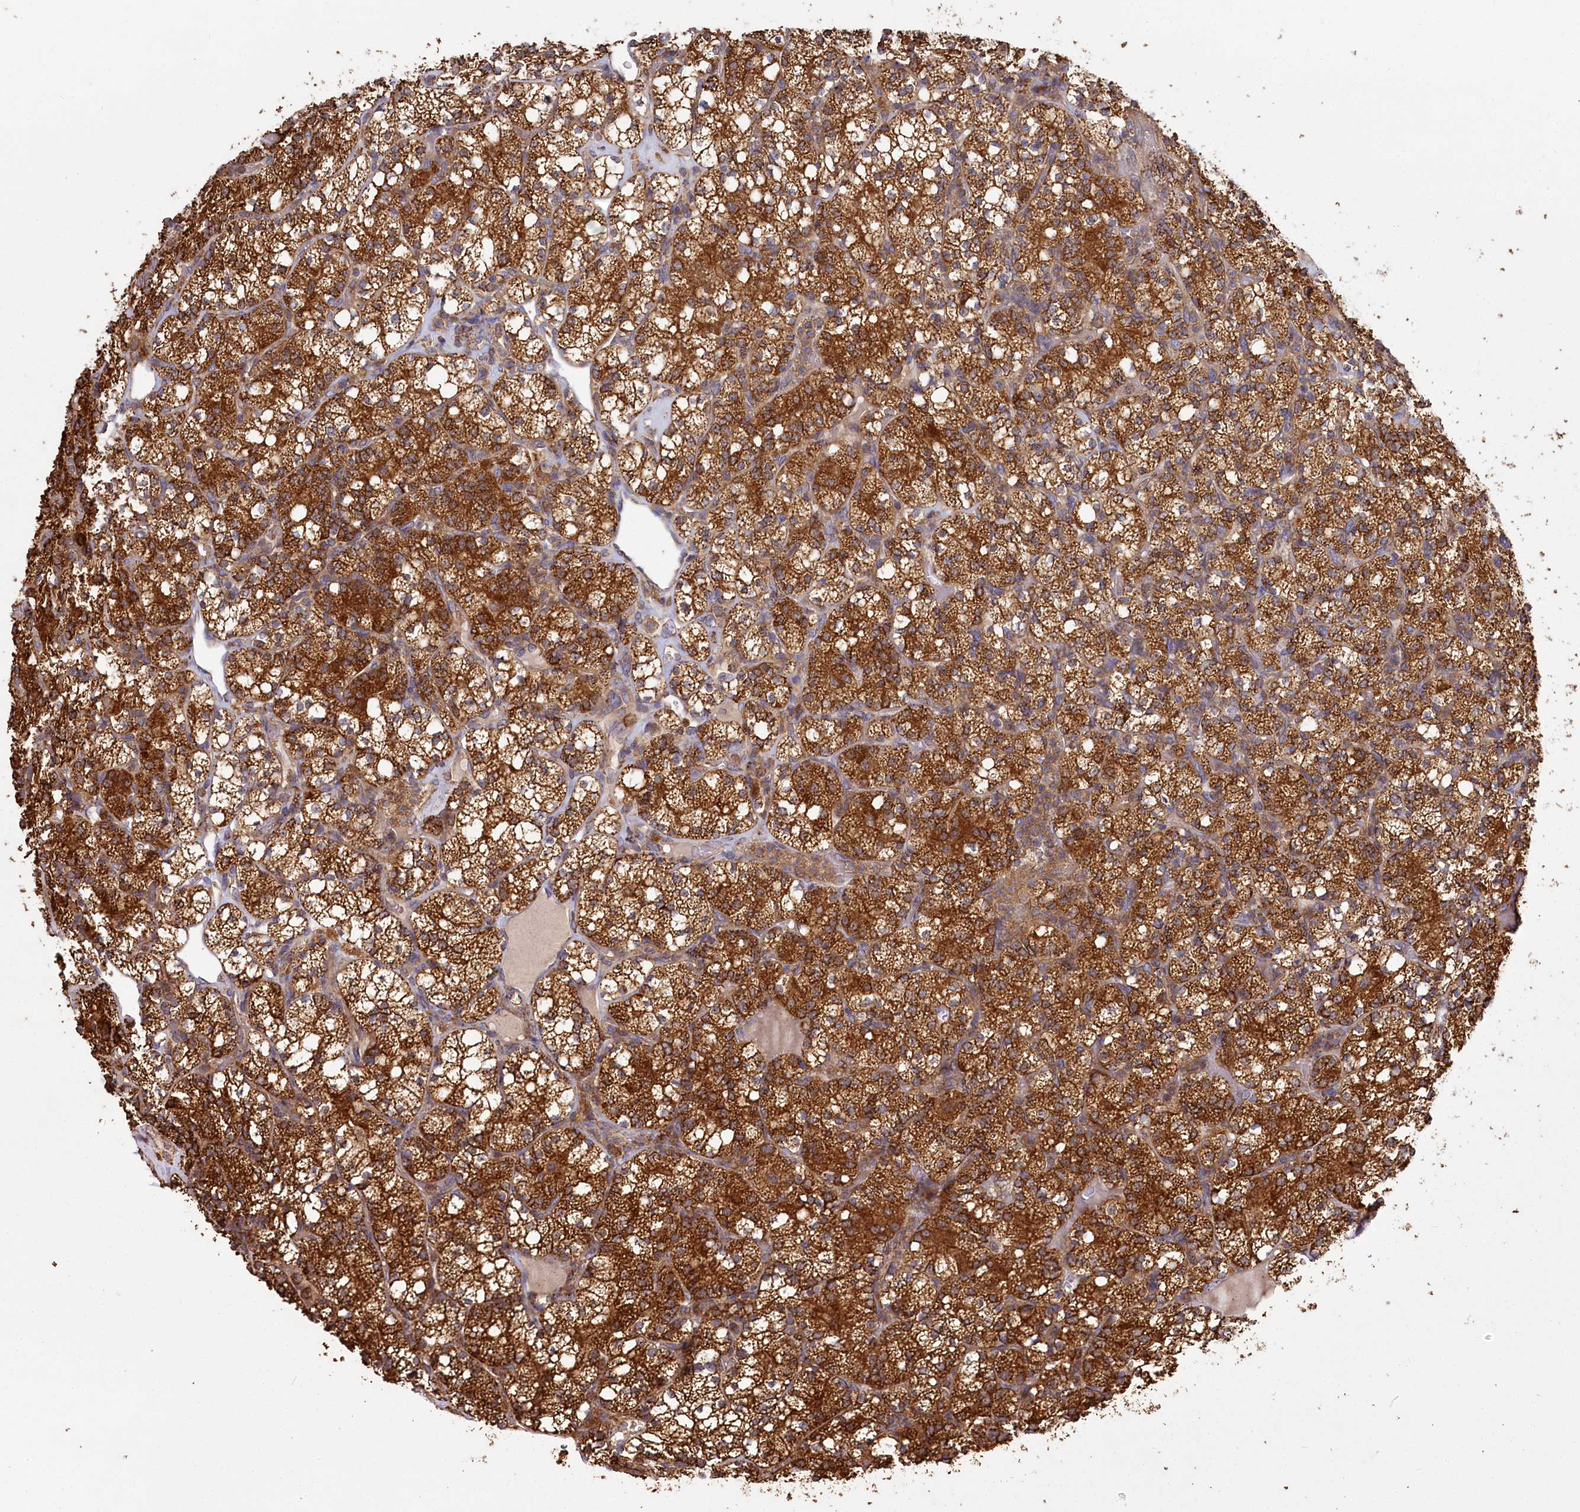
{"staining": {"intensity": "strong", "quantity": ">75%", "location": "cytoplasmic/membranous"}, "tissue": "renal cancer", "cell_type": "Tumor cells", "image_type": "cancer", "snomed": [{"axis": "morphology", "description": "Adenocarcinoma, NOS"}, {"axis": "topography", "description": "Kidney"}], "caption": "A brown stain highlights strong cytoplasmic/membranous expression of a protein in adenocarcinoma (renal) tumor cells.", "gene": "CARD19", "patient": {"sex": "male", "age": 77}}